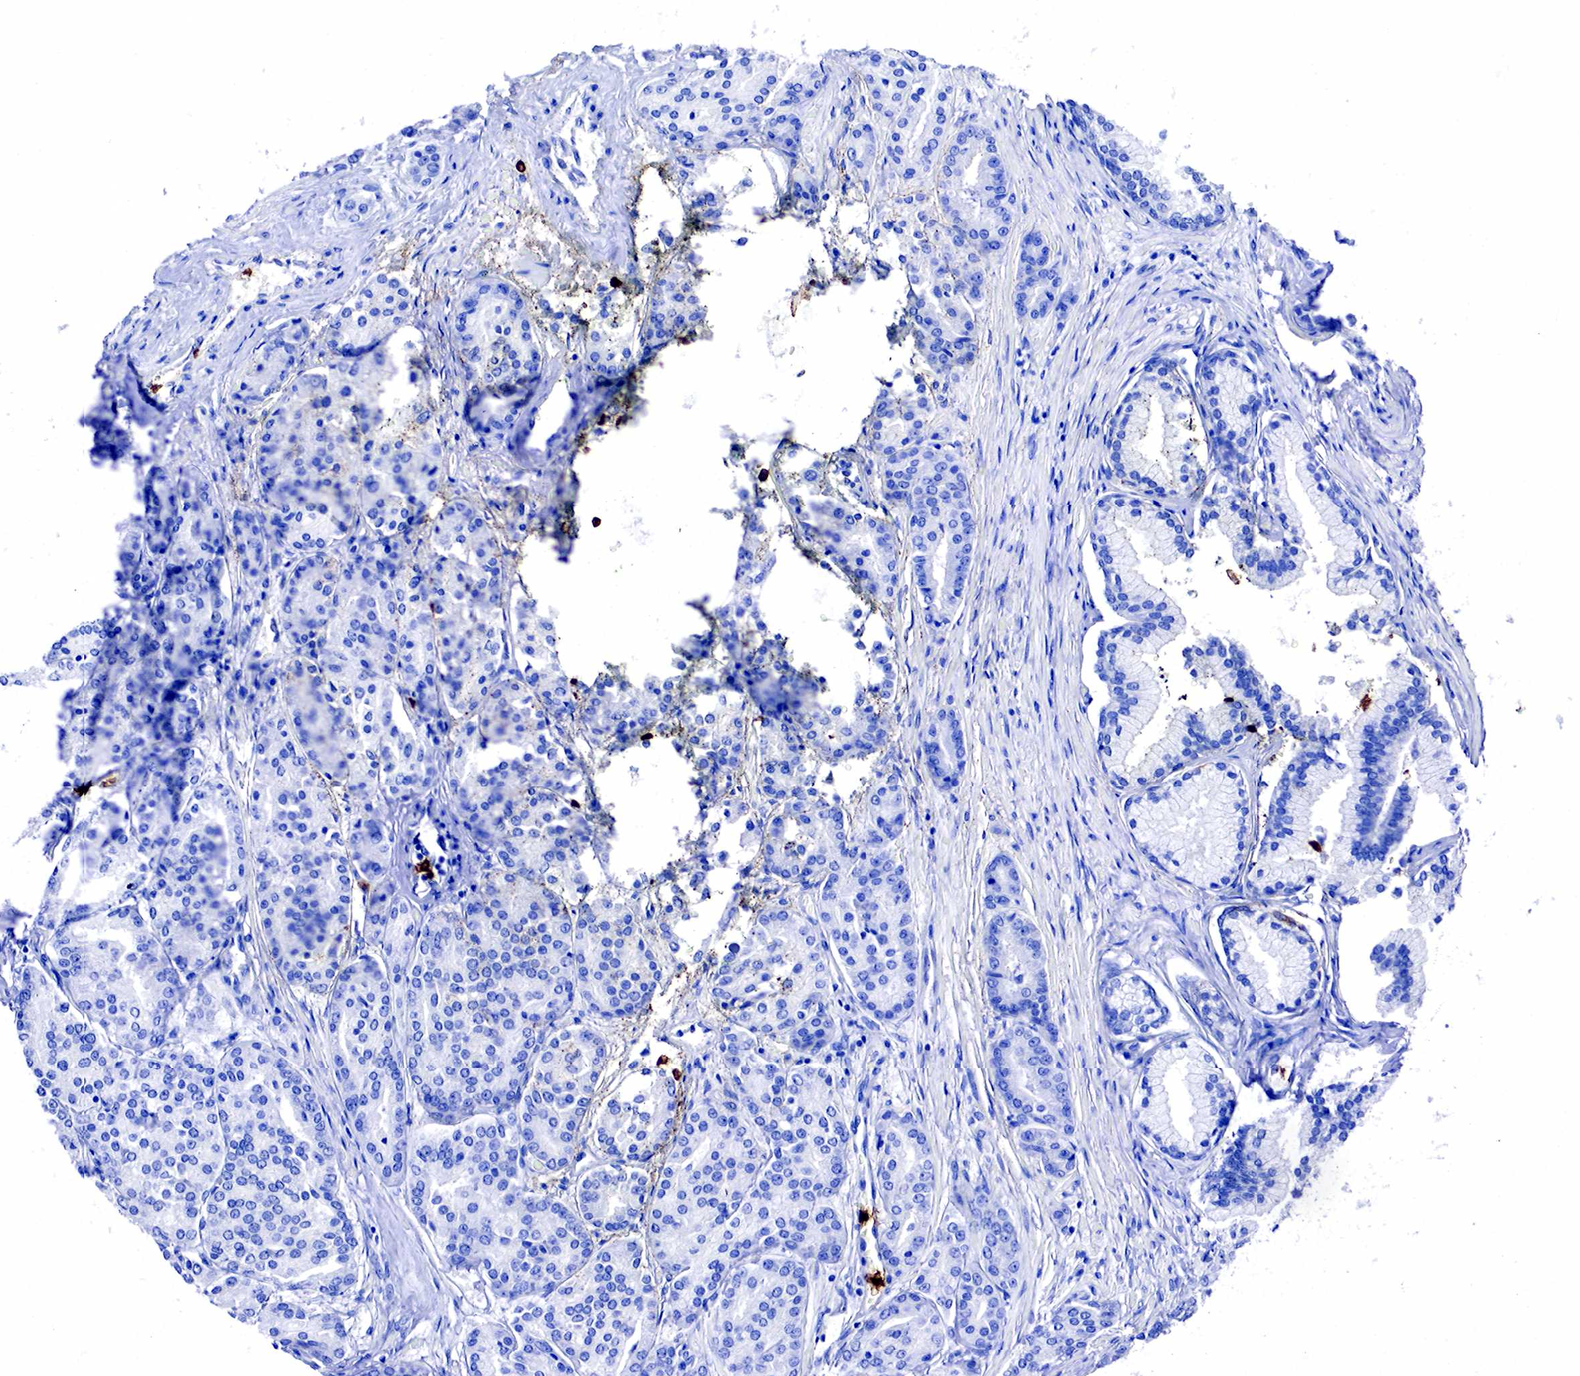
{"staining": {"intensity": "negative", "quantity": "none", "location": "none"}, "tissue": "prostate cancer", "cell_type": "Tumor cells", "image_type": "cancer", "snomed": [{"axis": "morphology", "description": "Adenocarcinoma, High grade"}, {"axis": "topography", "description": "Prostate"}], "caption": "Human prostate cancer stained for a protein using IHC demonstrates no staining in tumor cells.", "gene": "FUT4", "patient": {"sex": "male", "age": 64}}